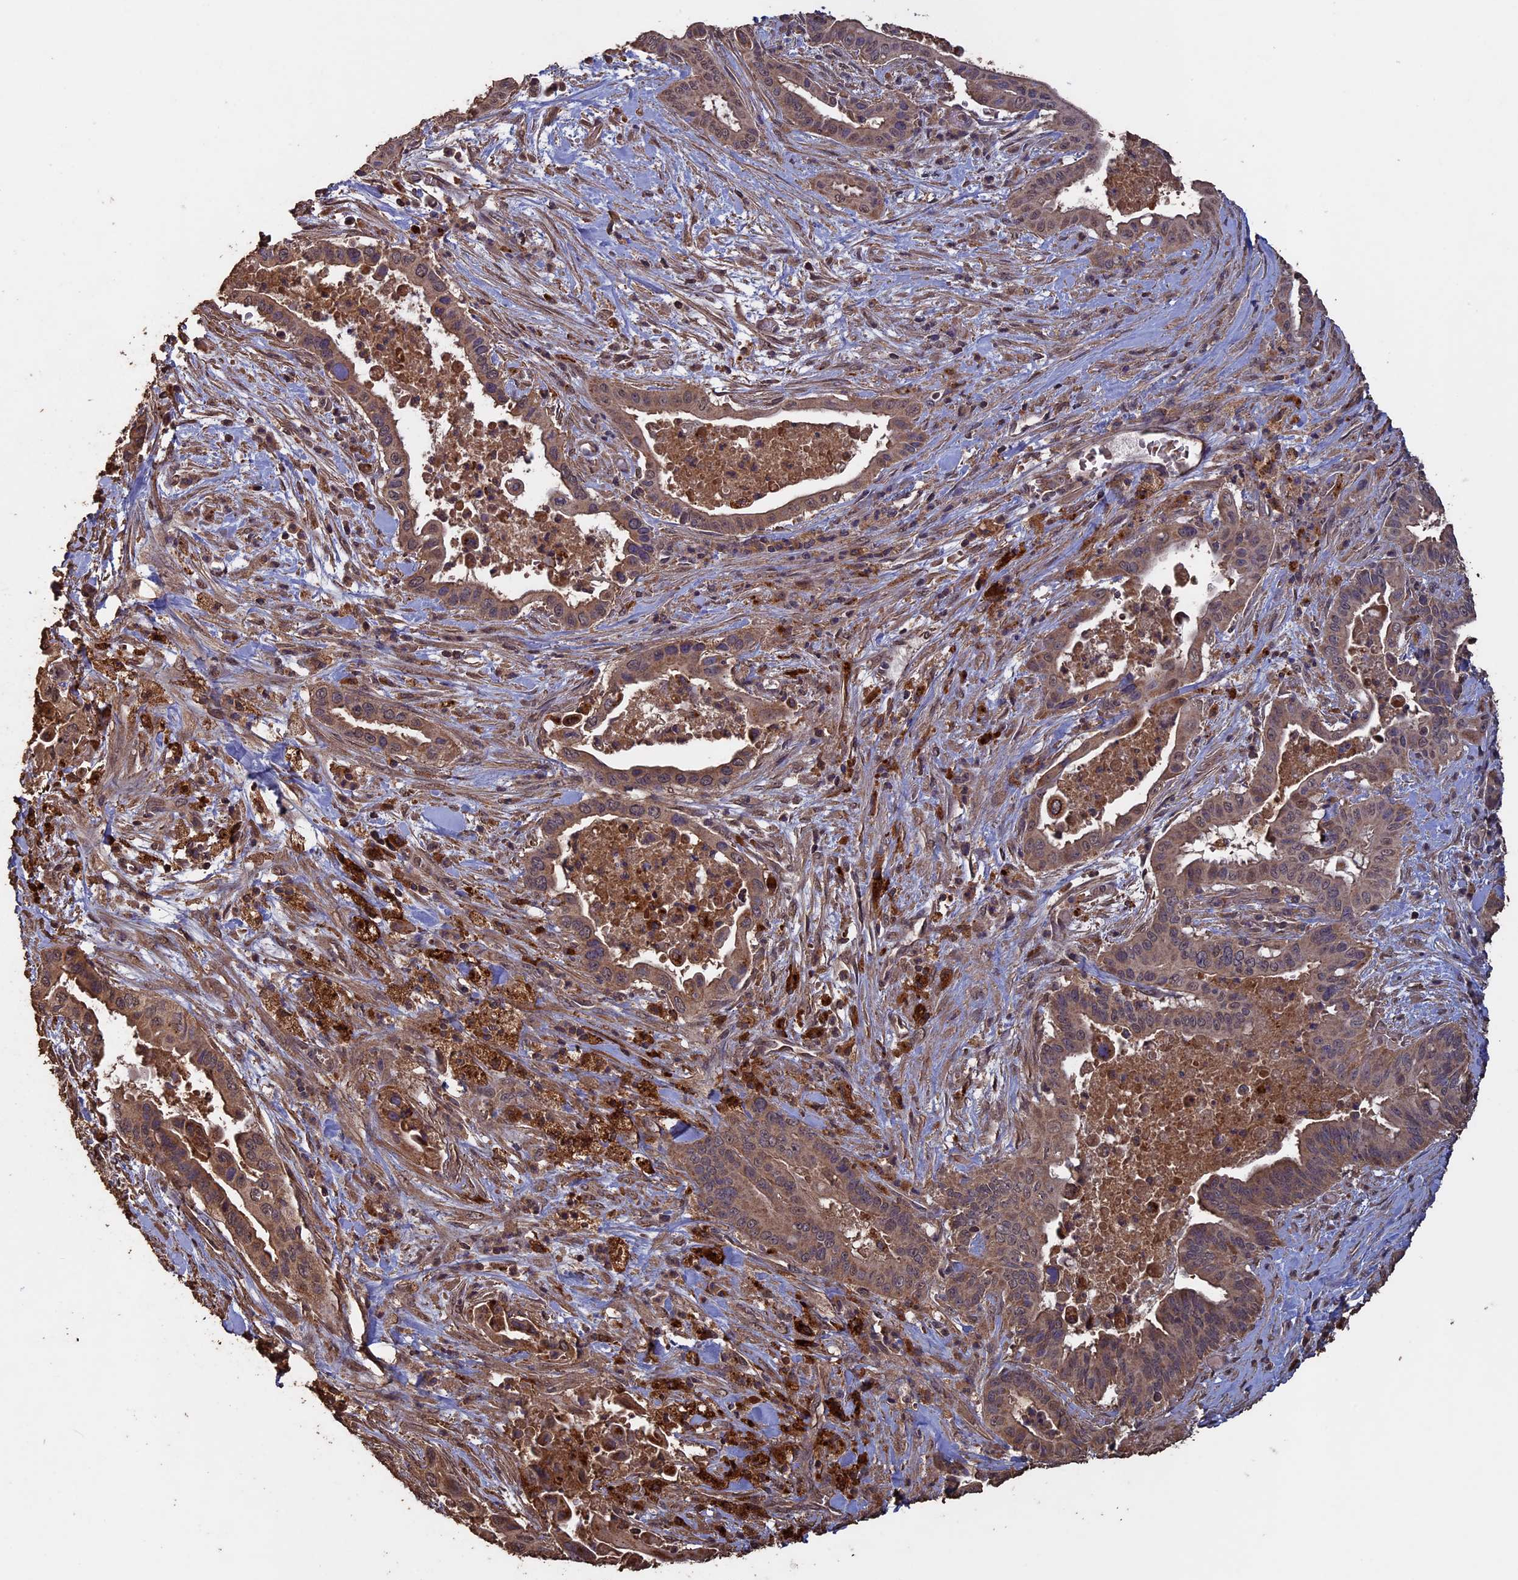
{"staining": {"intensity": "moderate", "quantity": ">75%", "location": "cytoplasmic/membranous"}, "tissue": "pancreatic cancer", "cell_type": "Tumor cells", "image_type": "cancer", "snomed": [{"axis": "morphology", "description": "Adenocarcinoma, NOS"}, {"axis": "topography", "description": "Pancreas"}], "caption": "A medium amount of moderate cytoplasmic/membranous staining is appreciated in about >75% of tumor cells in pancreatic cancer tissue.", "gene": "HUNK", "patient": {"sex": "female", "age": 77}}